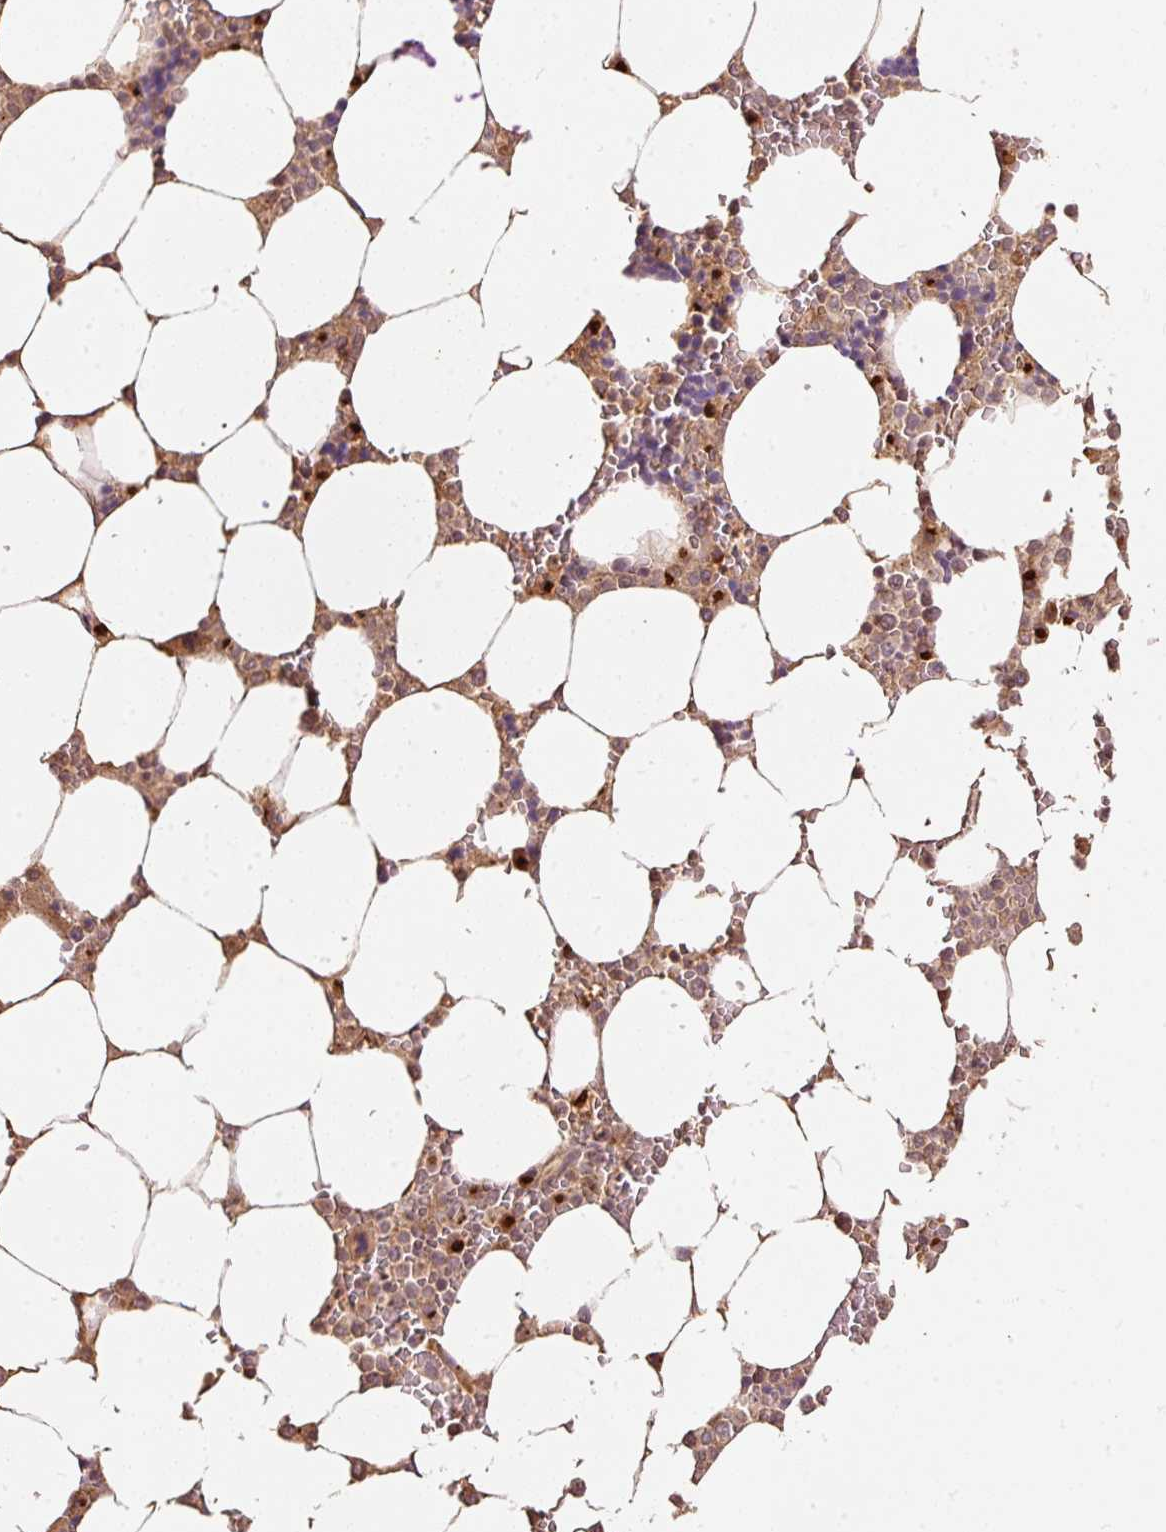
{"staining": {"intensity": "moderate", "quantity": "25%-75%", "location": "cytoplasmic/membranous"}, "tissue": "bone marrow", "cell_type": "Hematopoietic cells", "image_type": "normal", "snomed": [{"axis": "morphology", "description": "Normal tissue, NOS"}, {"axis": "topography", "description": "Bone marrow"}], "caption": "Bone marrow stained with DAB (3,3'-diaminobenzidine) immunohistochemistry (IHC) reveals medium levels of moderate cytoplasmic/membranous staining in approximately 25%-75% of hematopoietic cells. The protein of interest is stained brown, and the nuclei are stained in blue (DAB IHC with brightfield microscopy, high magnification).", "gene": "FUT8", "patient": {"sex": "male", "age": 64}}